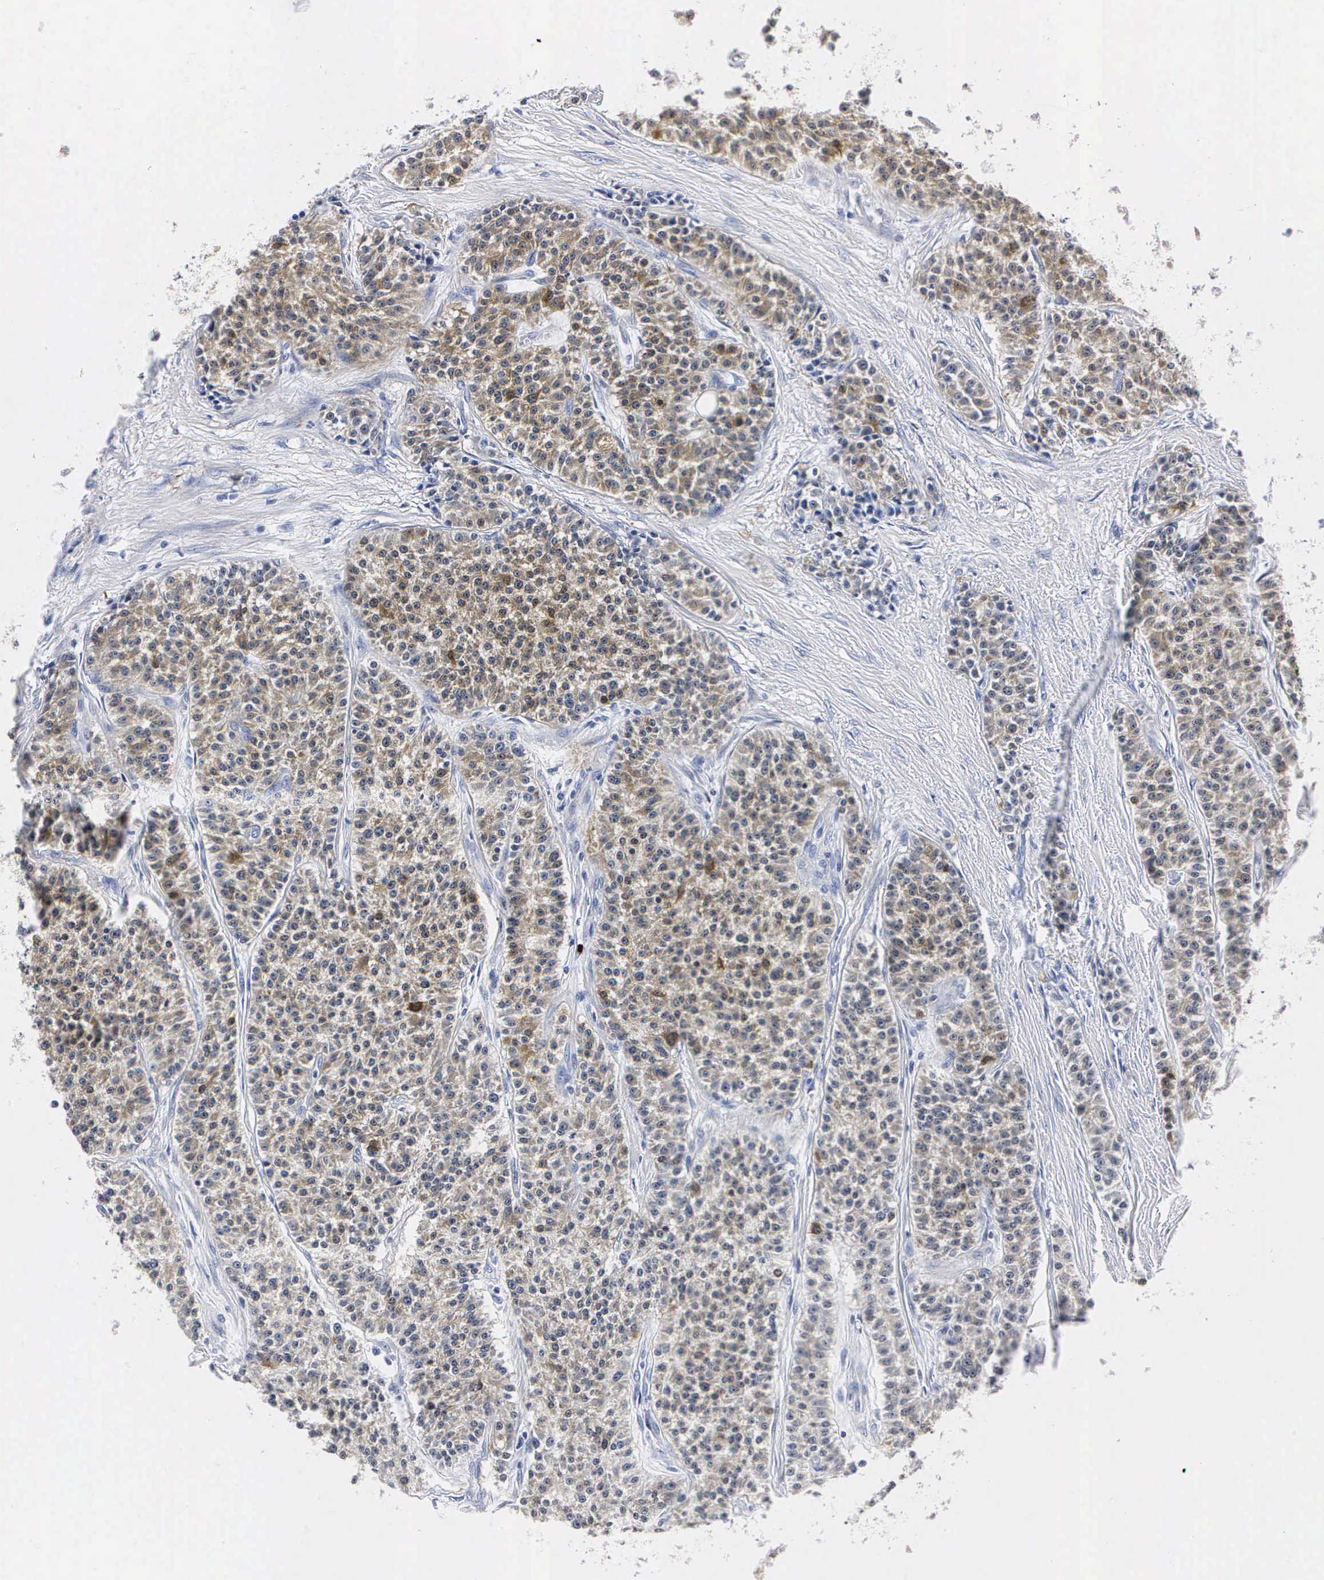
{"staining": {"intensity": "moderate", "quantity": ">75%", "location": "cytoplasmic/membranous"}, "tissue": "carcinoid", "cell_type": "Tumor cells", "image_type": "cancer", "snomed": [{"axis": "morphology", "description": "Carcinoid, malignant, NOS"}, {"axis": "topography", "description": "Stomach"}], "caption": "A high-resolution image shows immunohistochemistry (IHC) staining of carcinoid, which shows moderate cytoplasmic/membranous expression in about >75% of tumor cells.", "gene": "ENO2", "patient": {"sex": "female", "age": 76}}